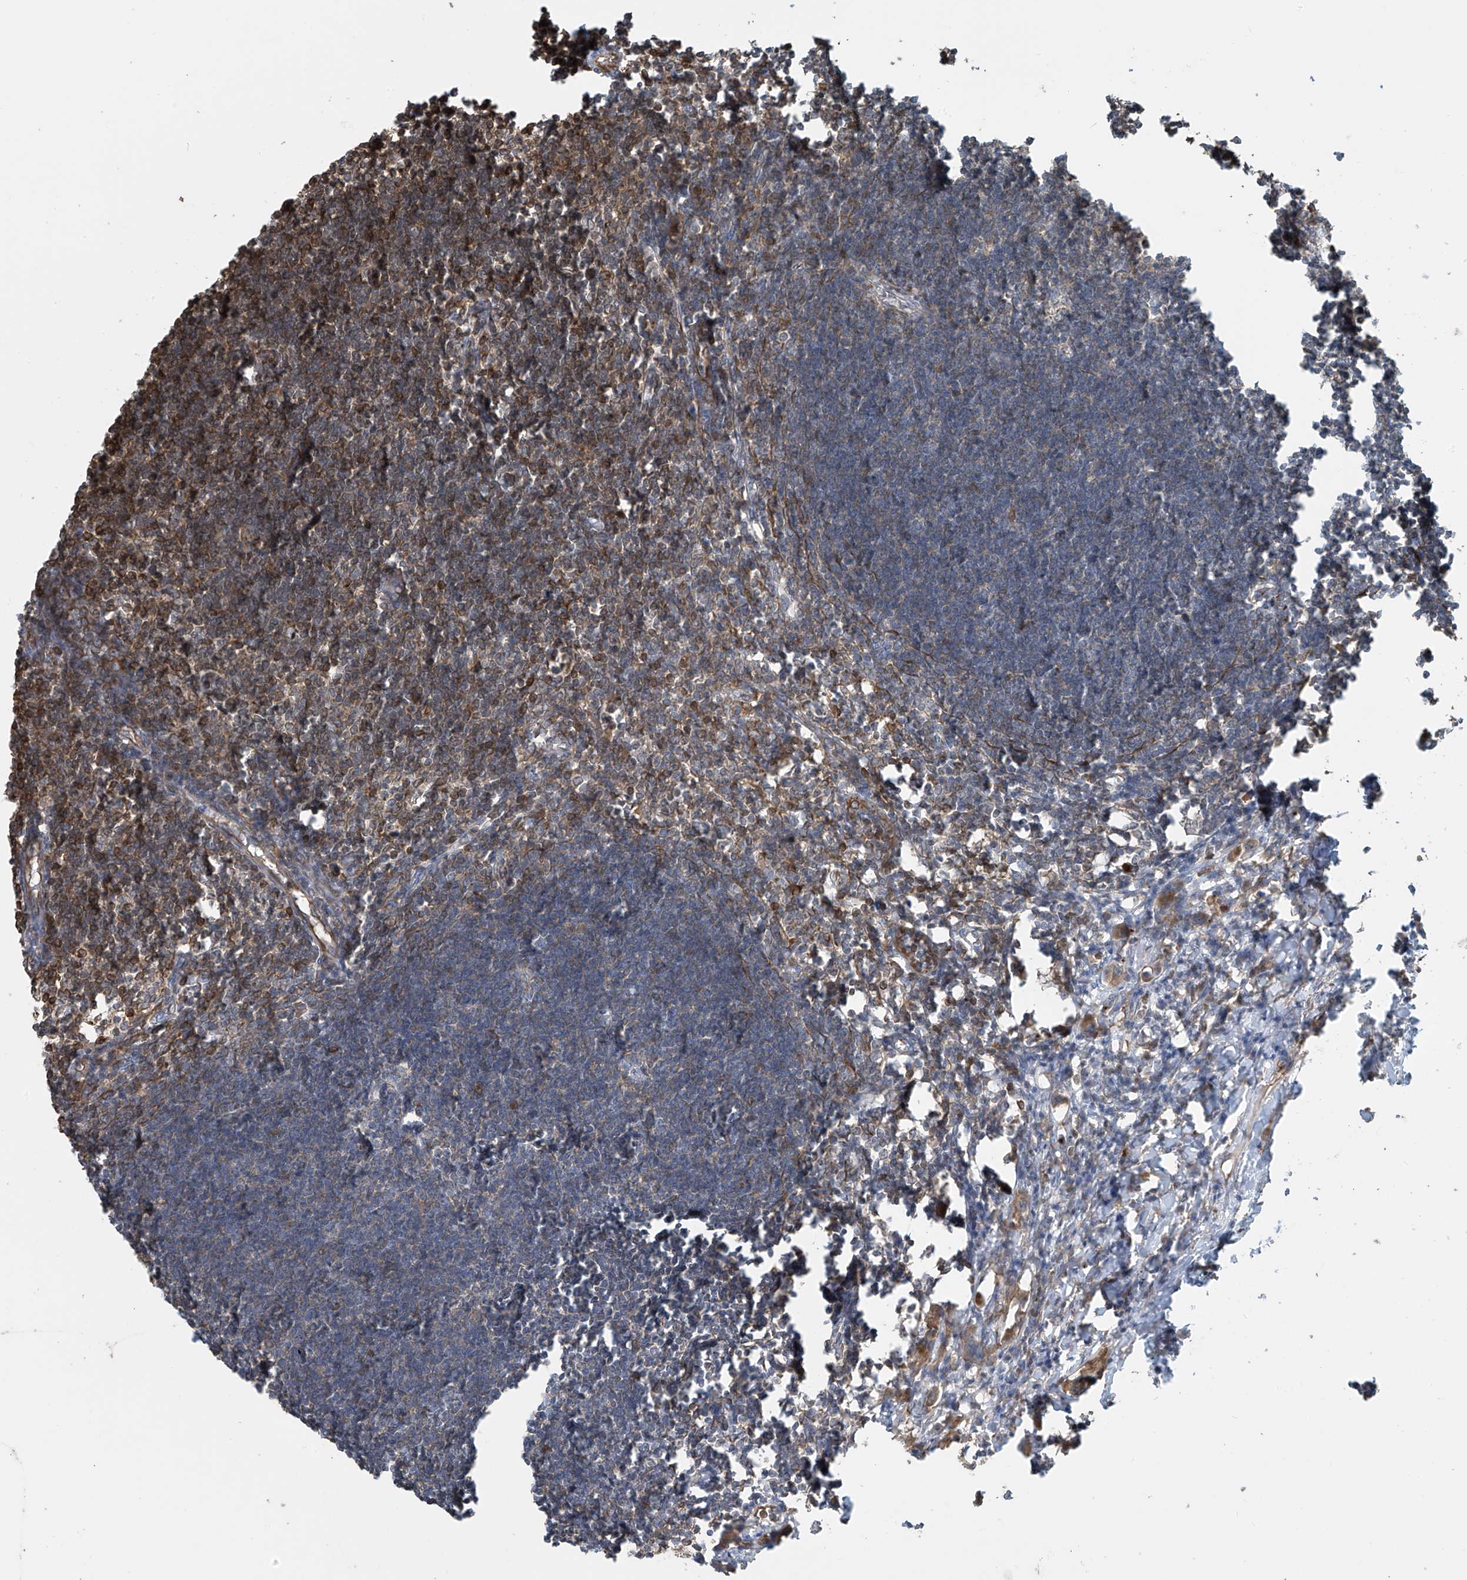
{"staining": {"intensity": "moderate", "quantity": "<25%", "location": "cytoplasmic/membranous"}, "tissue": "lymph node", "cell_type": "Germinal center cells", "image_type": "normal", "snomed": [{"axis": "morphology", "description": "Normal tissue, NOS"}, {"axis": "morphology", "description": "Malignant melanoma, Metastatic site"}, {"axis": "topography", "description": "Lymph node"}], "caption": "Moderate cytoplasmic/membranous positivity for a protein is present in approximately <25% of germinal center cells of unremarkable lymph node using immunohistochemistry (IHC).", "gene": "SH3BGRL3", "patient": {"sex": "male", "age": 41}}